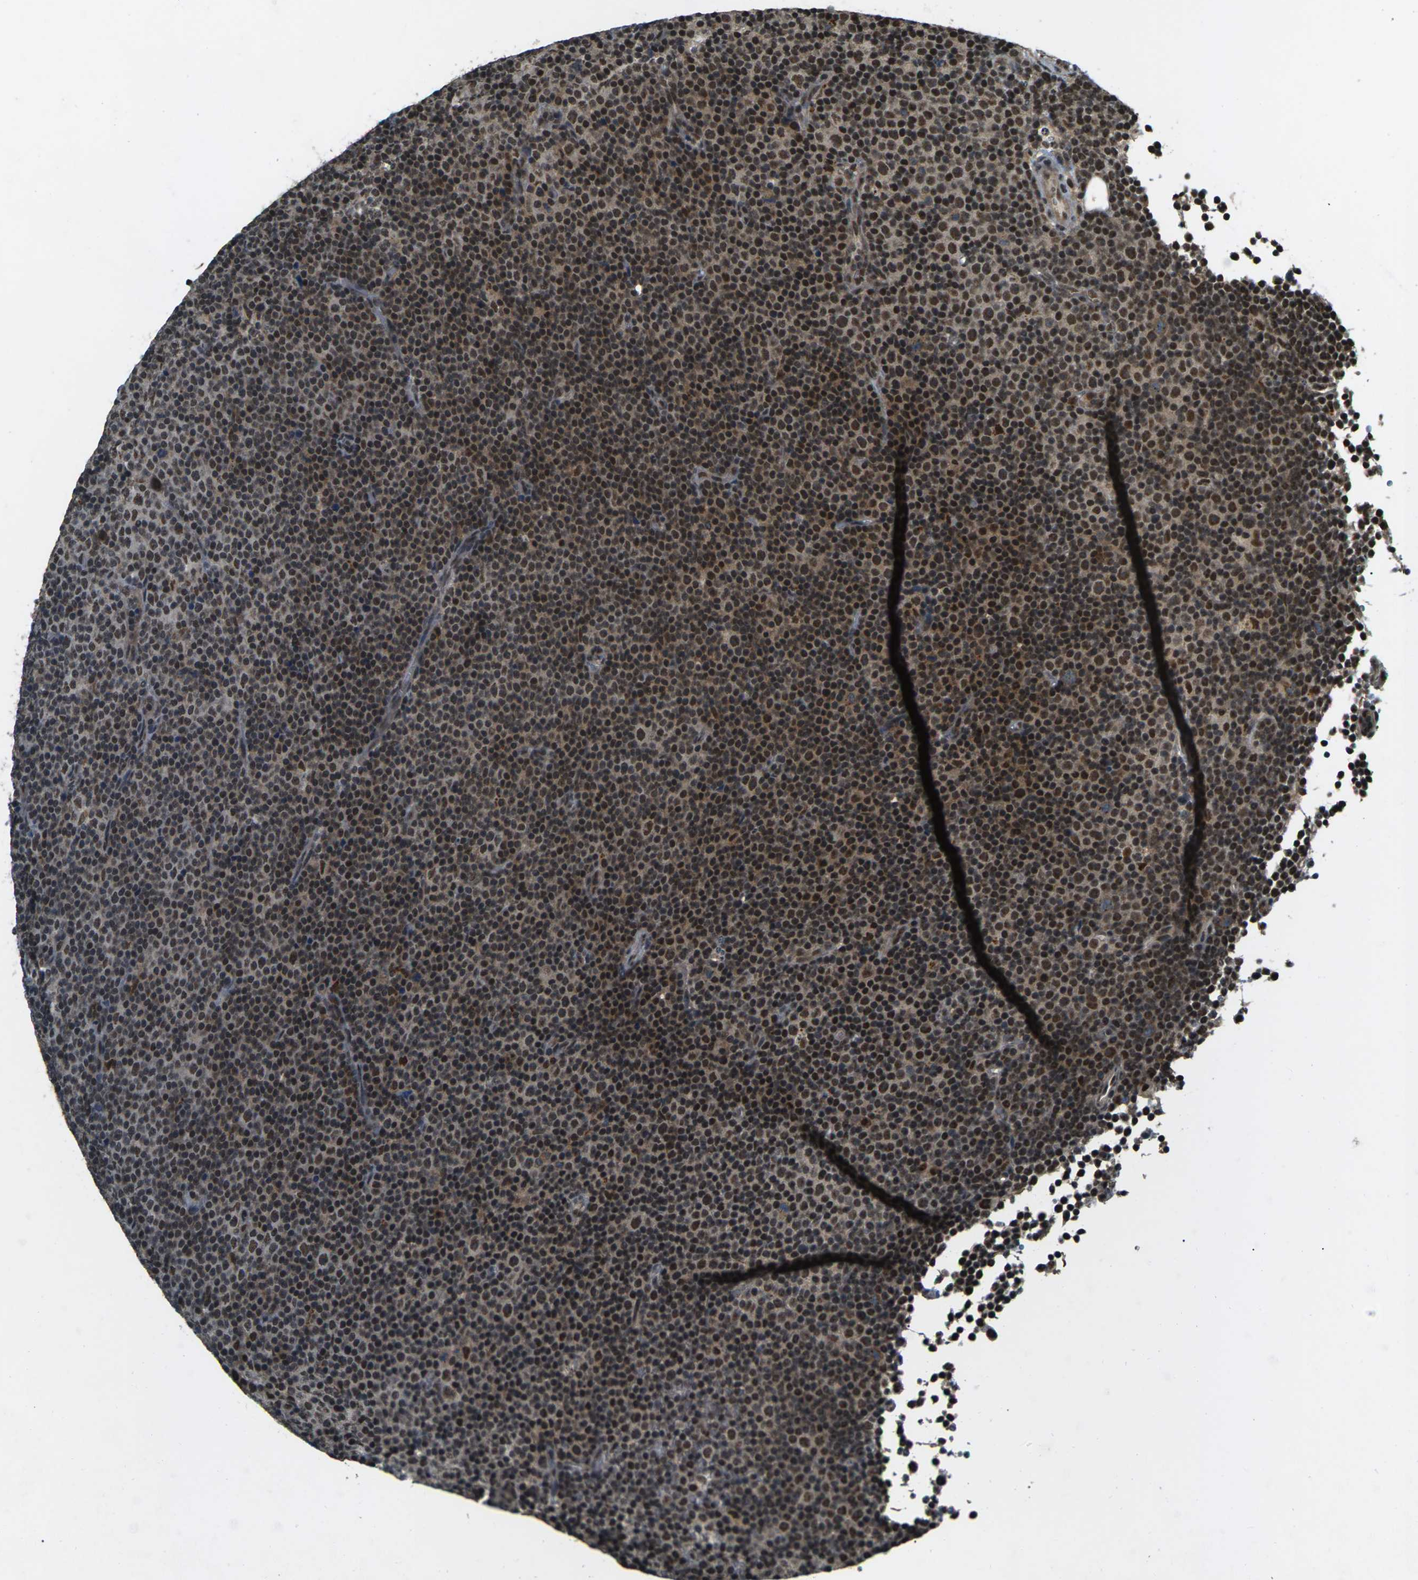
{"staining": {"intensity": "strong", "quantity": ">75%", "location": "nuclear"}, "tissue": "lymphoma", "cell_type": "Tumor cells", "image_type": "cancer", "snomed": [{"axis": "morphology", "description": "Malignant lymphoma, non-Hodgkin's type, Low grade"}, {"axis": "topography", "description": "Lymph node"}], "caption": "Human malignant lymphoma, non-Hodgkin's type (low-grade) stained with a protein marker reveals strong staining in tumor cells.", "gene": "NR4A2", "patient": {"sex": "female", "age": 67}}